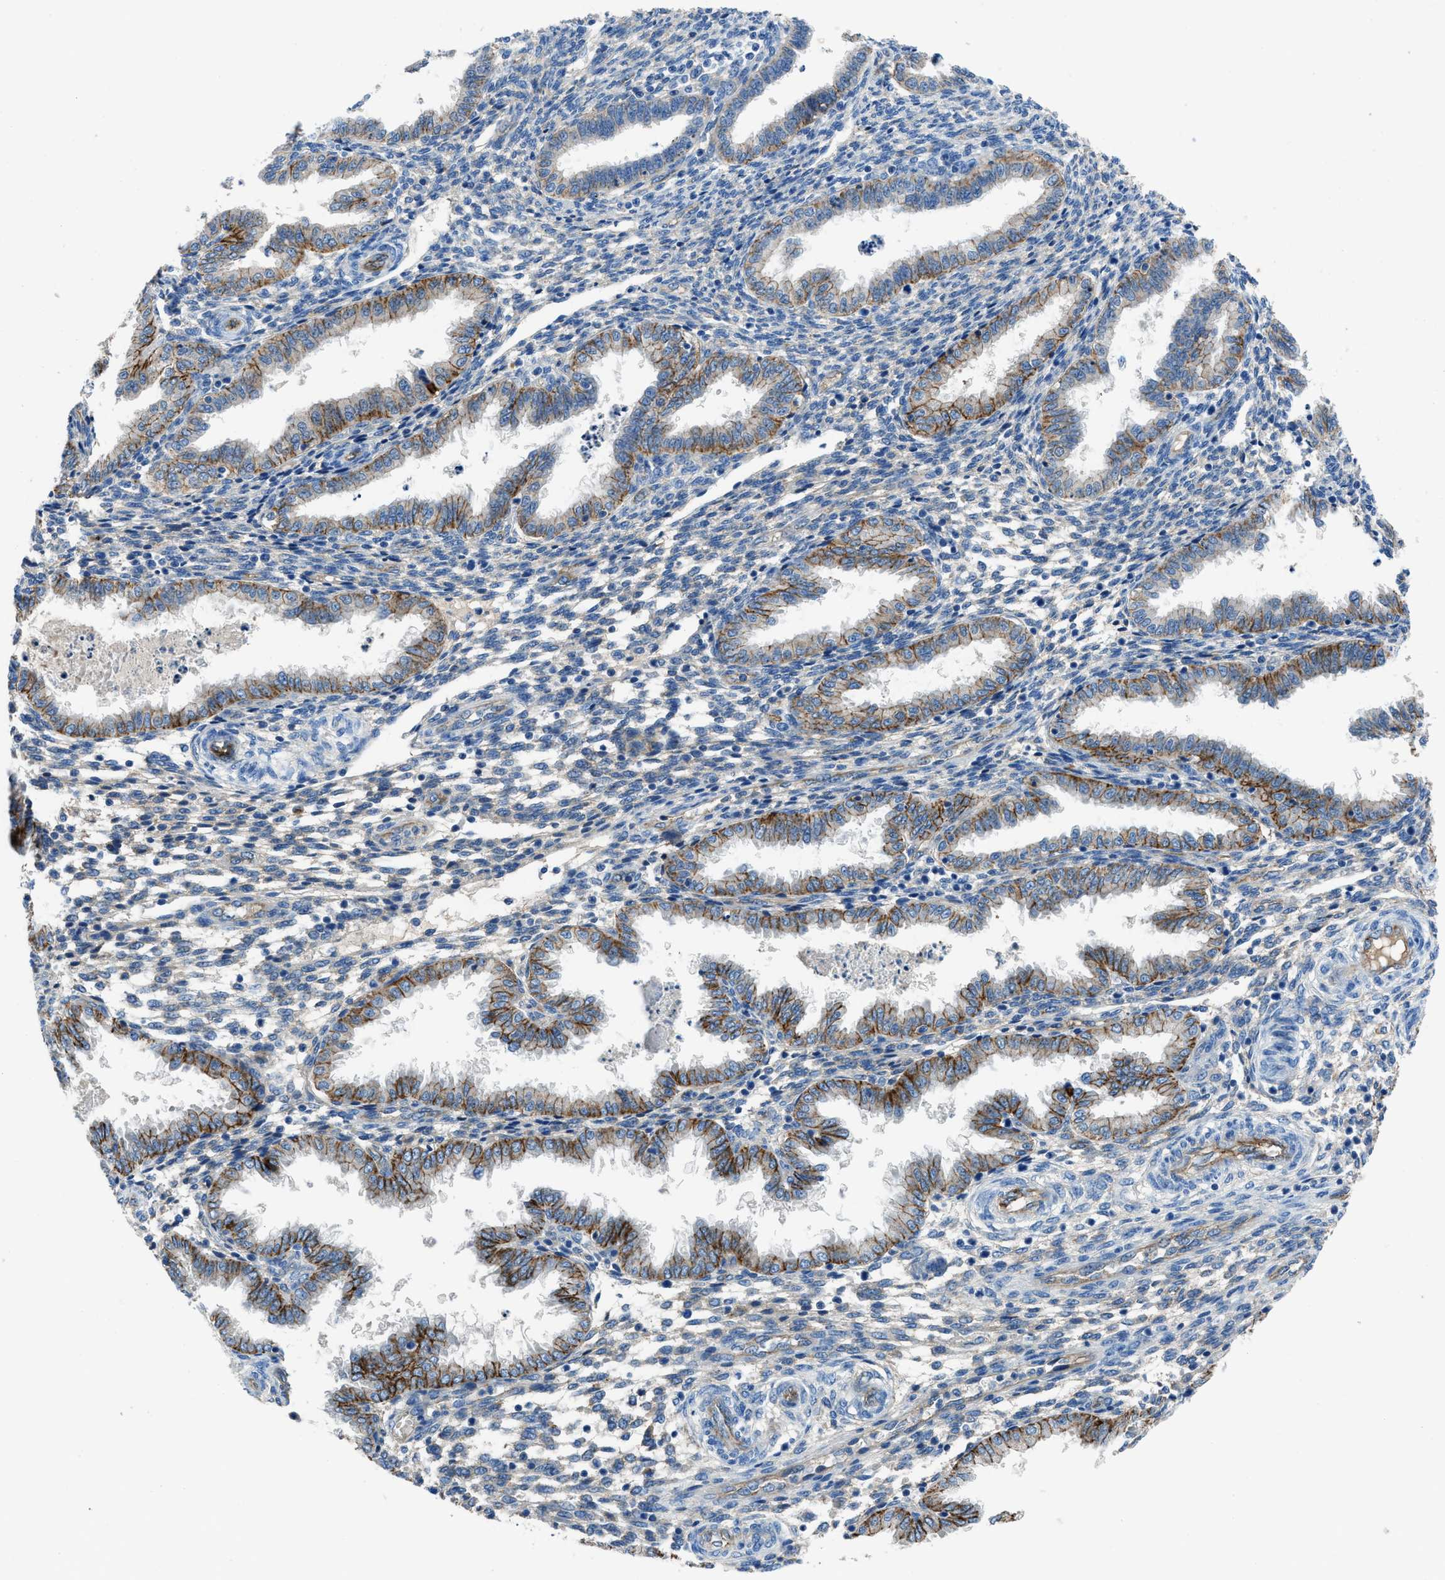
{"staining": {"intensity": "weak", "quantity": "<25%", "location": "cytoplasmic/membranous"}, "tissue": "endometrium", "cell_type": "Cells in endometrial stroma", "image_type": "normal", "snomed": [{"axis": "morphology", "description": "Normal tissue, NOS"}, {"axis": "topography", "description": "Endometrium"}], "caption": "The histopathology image shows no significant expression in cells in endometrial stroma of endometrium.", "gene": "PTGFRN", "patient": {"sex": "female", "age": 33}}